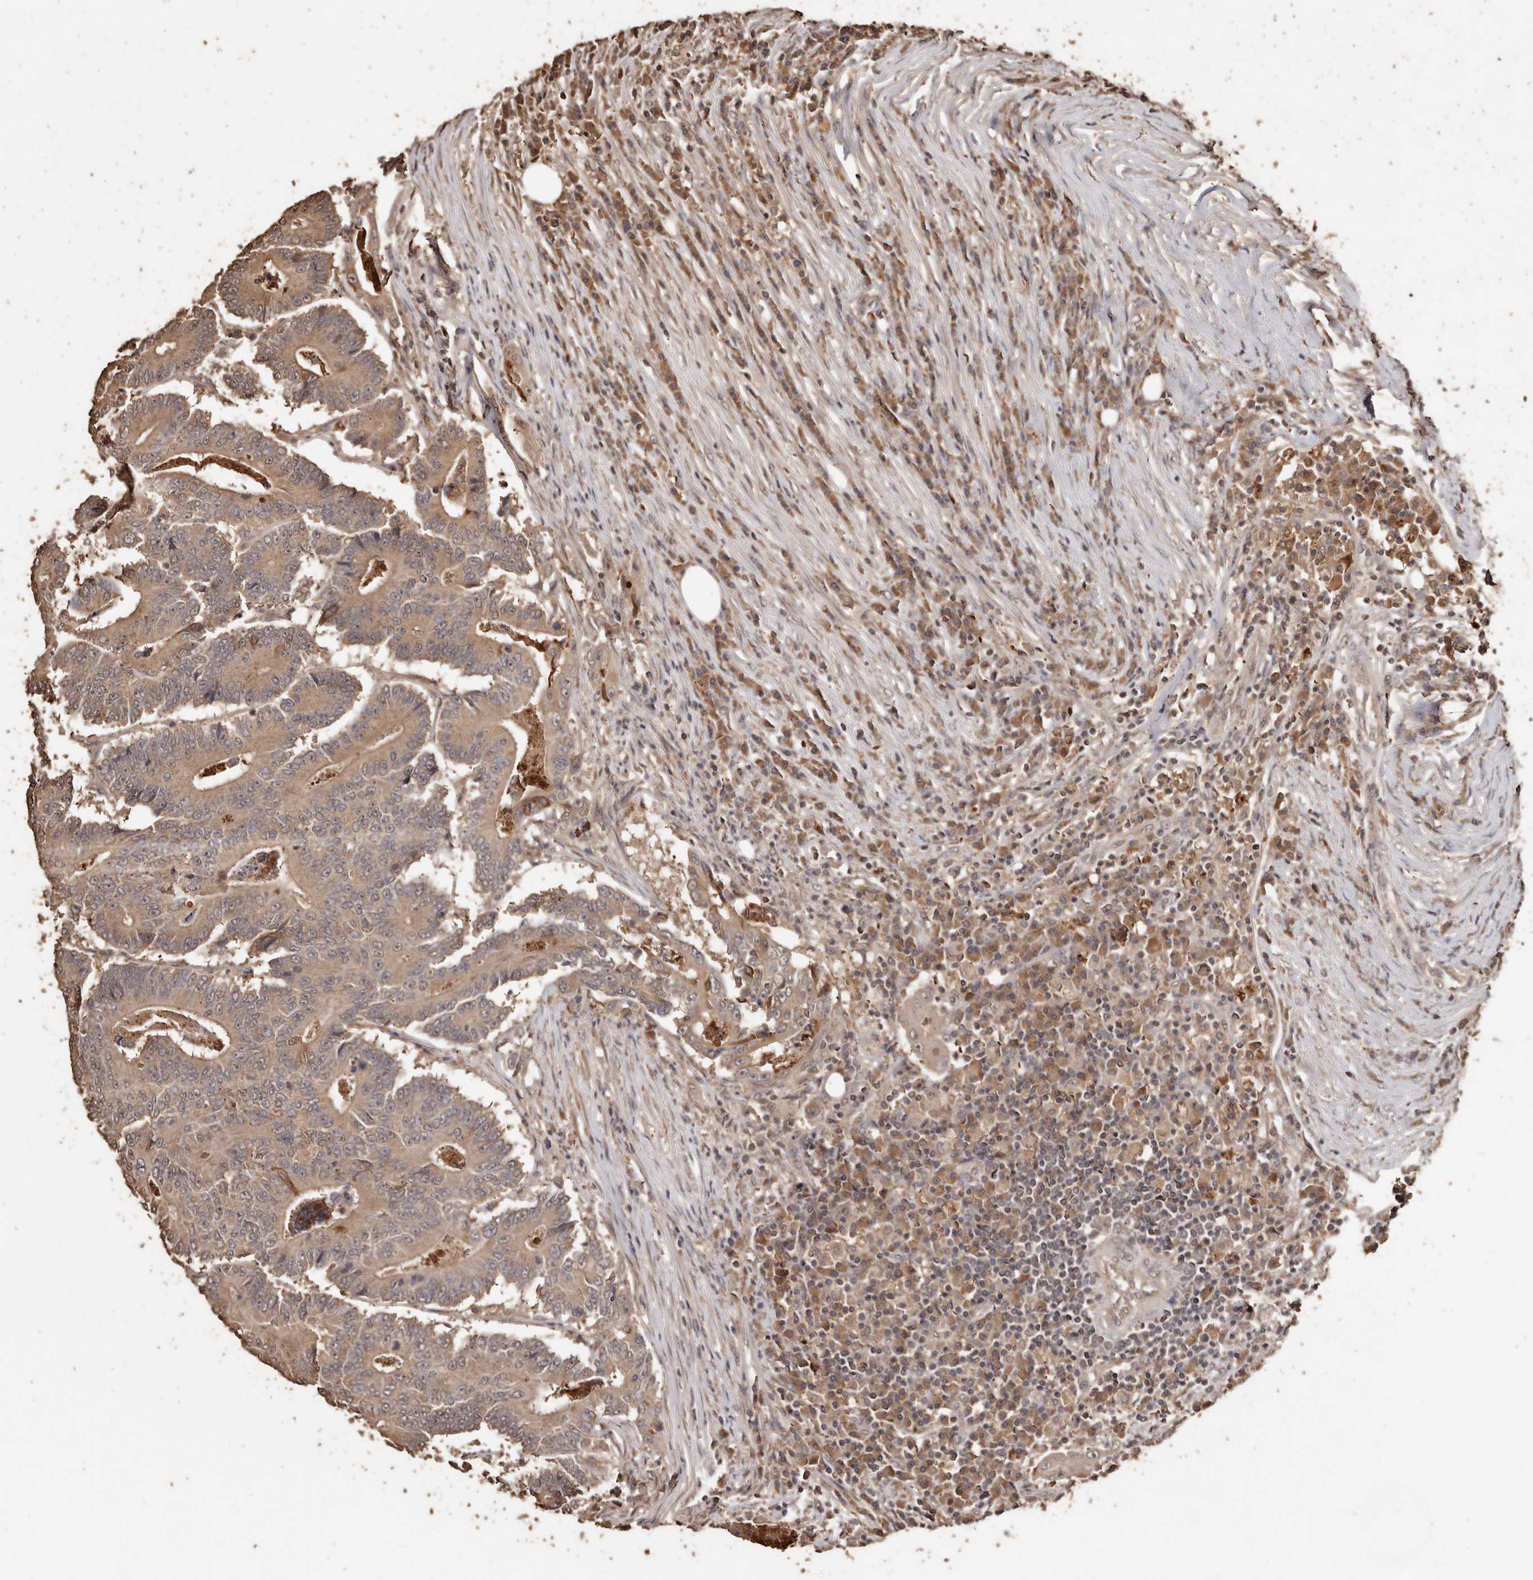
{"staining": {"intensity": "moderate", "quantity": ">75%", "location": "cytoplasmic/membranous"}, "tissue": "colorectal cancer", "cell_type": "Tumor cells", "image_type": "cancer", "snomed": [{"axis": "morphology", "description": "Adenocarcinoma, NOS"}, {"axis": "topography", "description": "Colon"}], "caption": "A medium amount of moderate cytoplasmic/membranous staining is appreciated in approximately >75% of tumor cells in colorectal adenocarcinoma tissue. Using DAB (3,3'-diaminobenzidine) (brown) and hematoxylin (blue) stains, captured at high magnification using brightfield microscopy.", "gene": "PKDCC", "patient": {"sex": "male", "age": 83}}